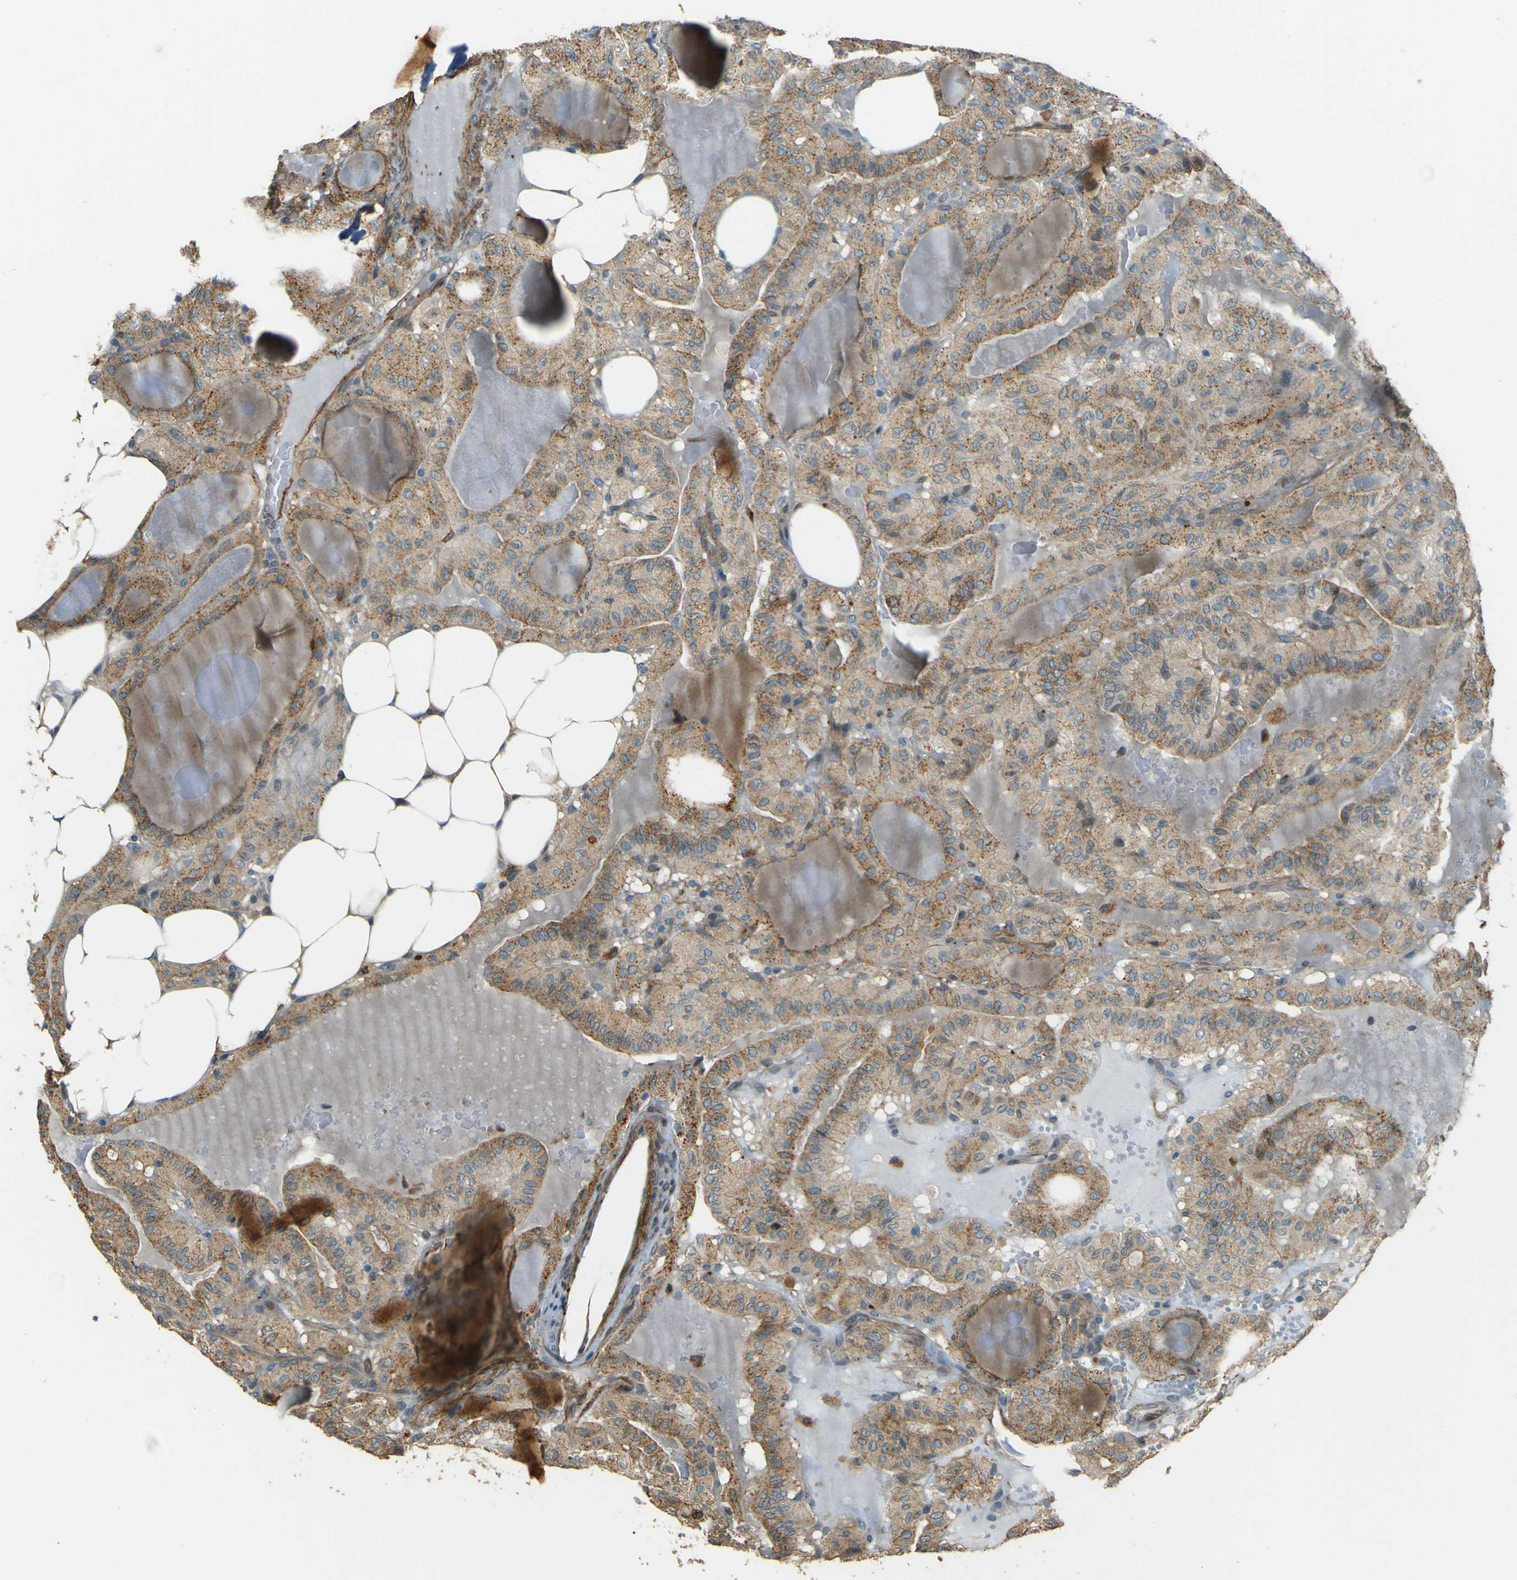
{"staining": {"intensity": "moderate", "quantity": ">75%", "location": "cytoplasmic/membranous"}, "tissue": "thyroid cancer", "cell_type": "Tumor cells", "image_type": "cancer", "snomed": [{"axis": "morphology", "description": "Papillary adenocarcinoma, NOS"}, {"axis": "topography", "description": "Thyroid gland"}], "caption": "A high-resolution micrograph shows immunohistochemistry (IHC) staining of thyroid cancer, which shows moderate cytoplasmic/membranous expression in about >75% of tumor cells.", "gene": "NEXN", "patient": {"sex": "male", "age": 77}}